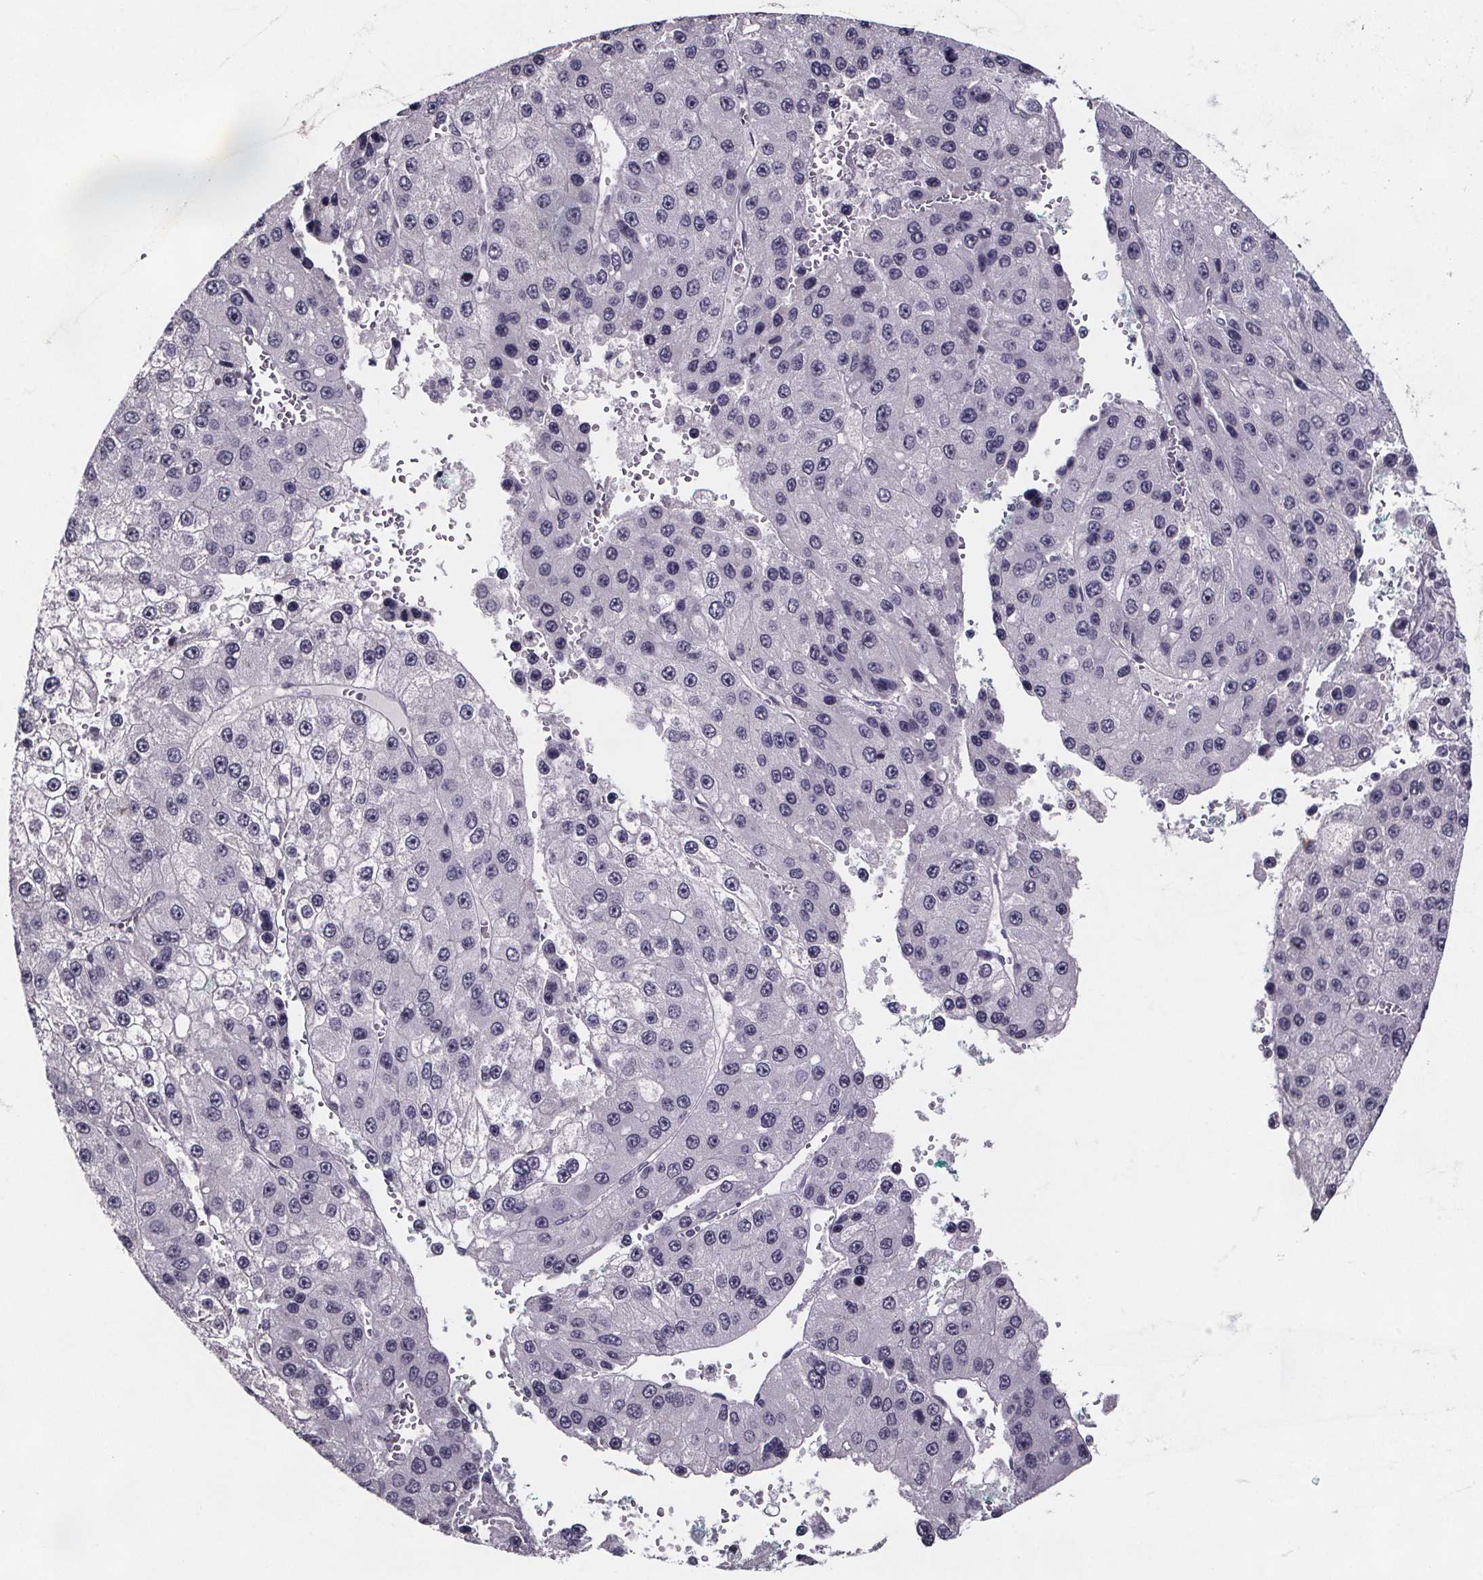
{"staining": {"intensity": "negative", "quantity": "none", "location": "none"}, "tissue": "liver cancer", "cell_type": "Tumor cells", "image_type": "cancer", "snomed": [{"axis": "morphology", "description": "Carcinoma, Hepatocellular, NOS"}, {"axis": "topography", "description": "Liver"}], "caption": "Liver hepatocellular carcinoma was stained to show a protein in brown. There is no significant staining in tumor cells.", "gene": "AR", "patient": {"sex": "female", "age": 73}}